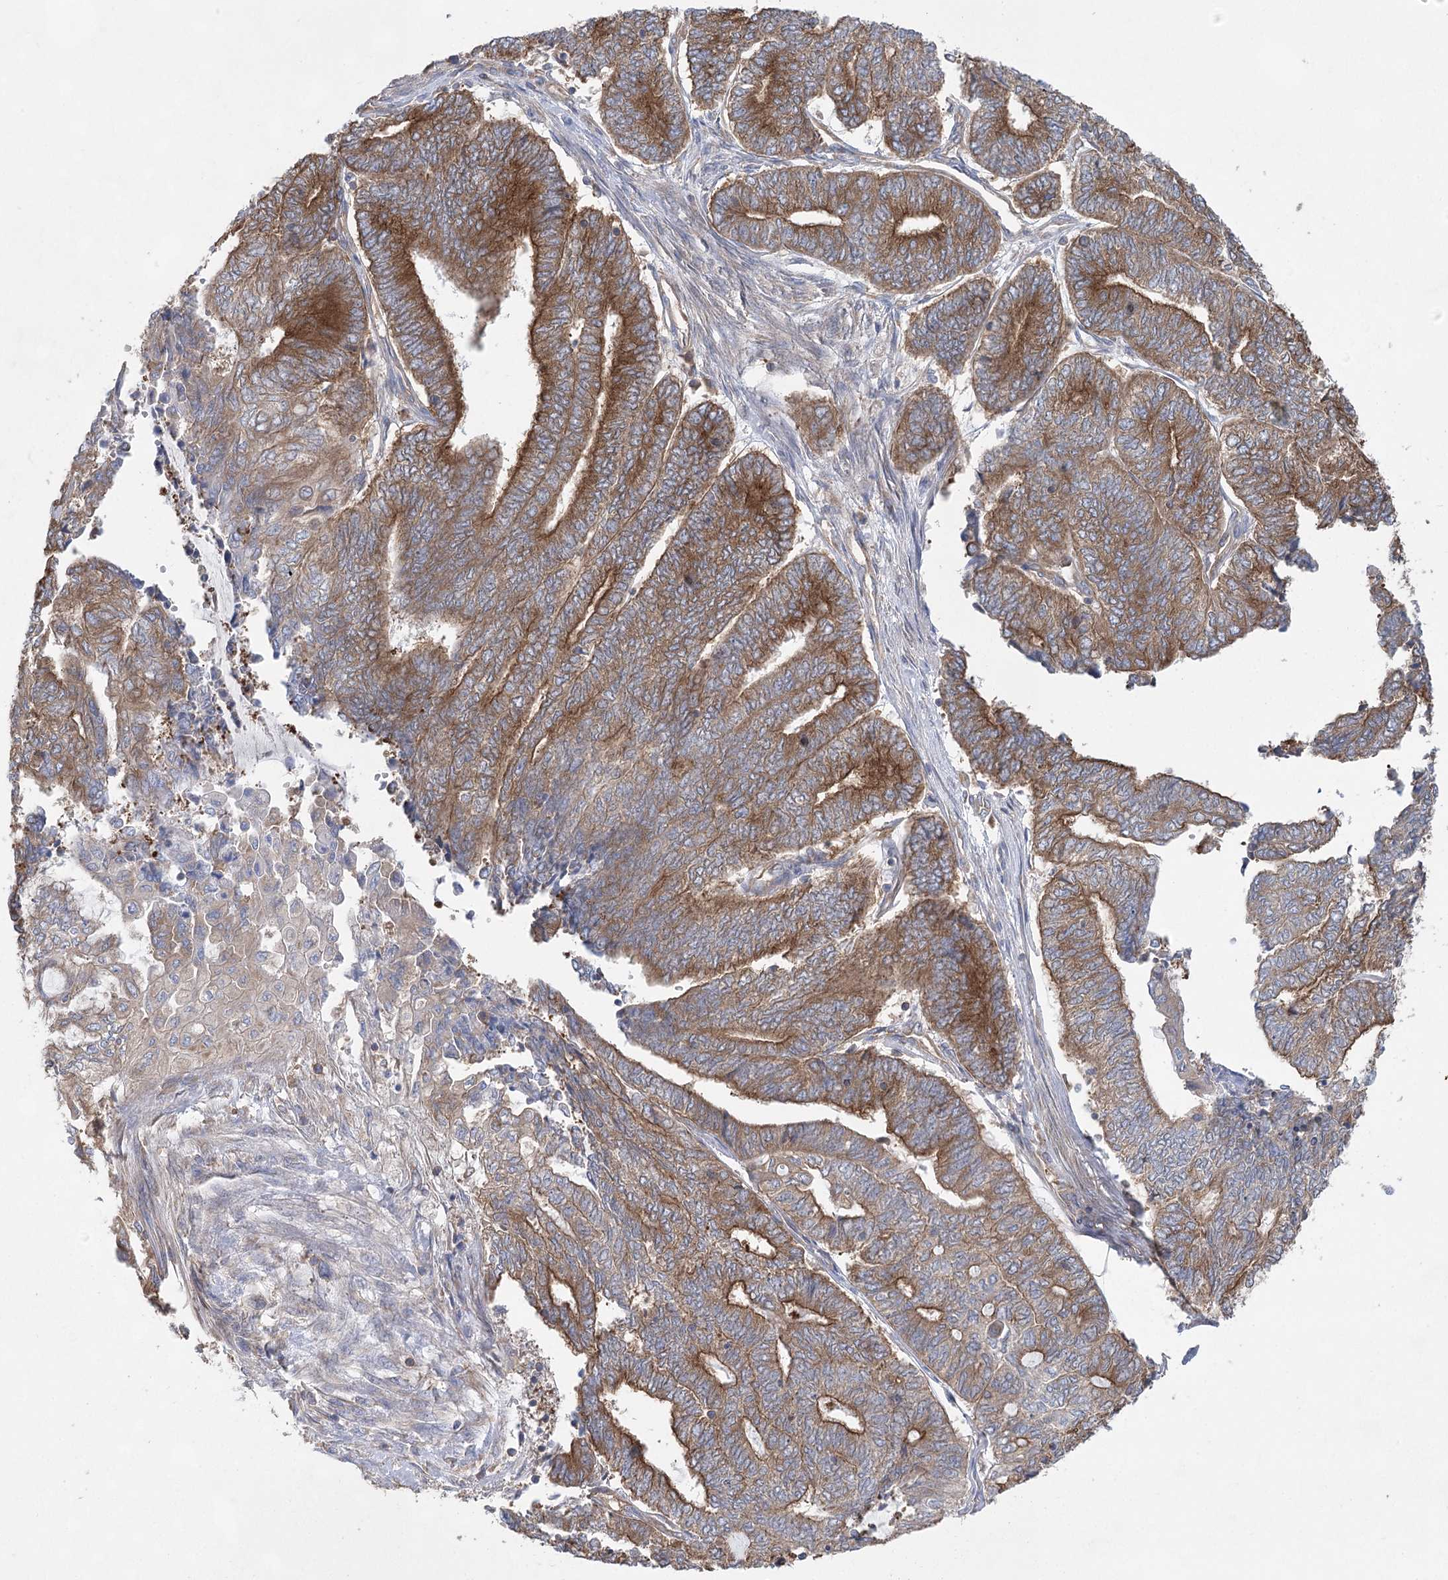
{"staining": {"intensity": "strong", "quantity": ">75%", "location": "cytoplasmic/membranous"}, "tissue": "endometrial cancer", "cell_type": "Tumor cells", "image_type": "cancer", "snomed": [{"axis": "morphology", "description": "Adenocarcinoma, NOS"}, {"axis": "topography", "description": "Uterus"}, {"axis": "topography", "description": "Endometrium"}], "caption": "Endometrial cancer (adenocarcinoma) tissue demonstrates strong cytoplasmic/membranous expression in approximately >75% of tumor cells", "gene": "EIF3A", "patient": {"sex": "female", "age": 70}}